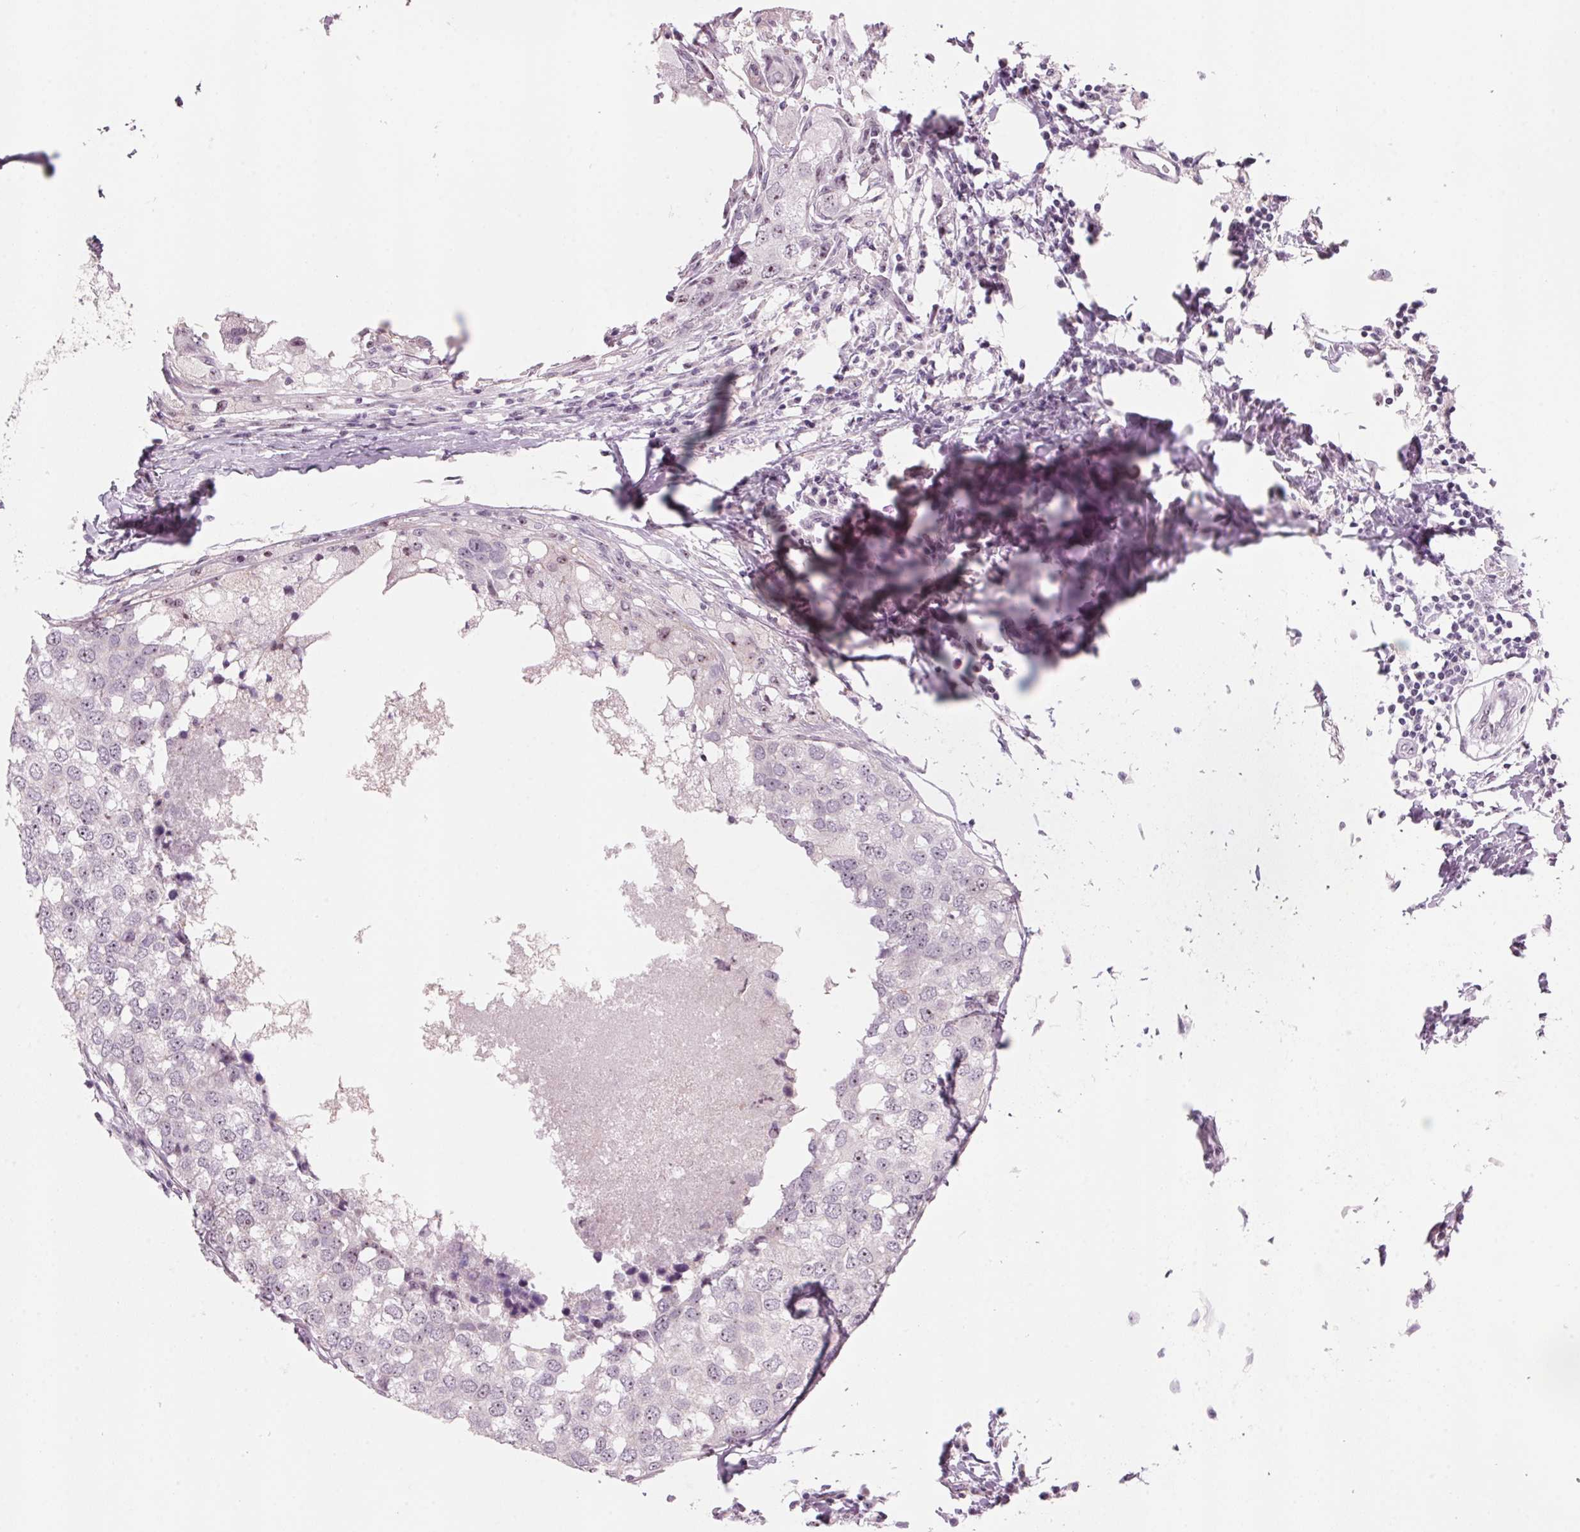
{"staining": {"intensity": "negative", "quantity": "none", "location": "none"}, "tissue": "breast cancer", "cell_type": "Tumor cells", "image_type": "cancer", "snomed": [{"axis": "morphology", "description": "Duct carcinoma"}, {"axis": "topography", "description": "Breast"}], "caption": "Immunohistochemical staining of human breast cancer (infiltrating ductal carcinoma) displays no significant expression in tumor cells.", "gene": "DNTTIP2", "patient": {"sex": "female", "age": 27}}